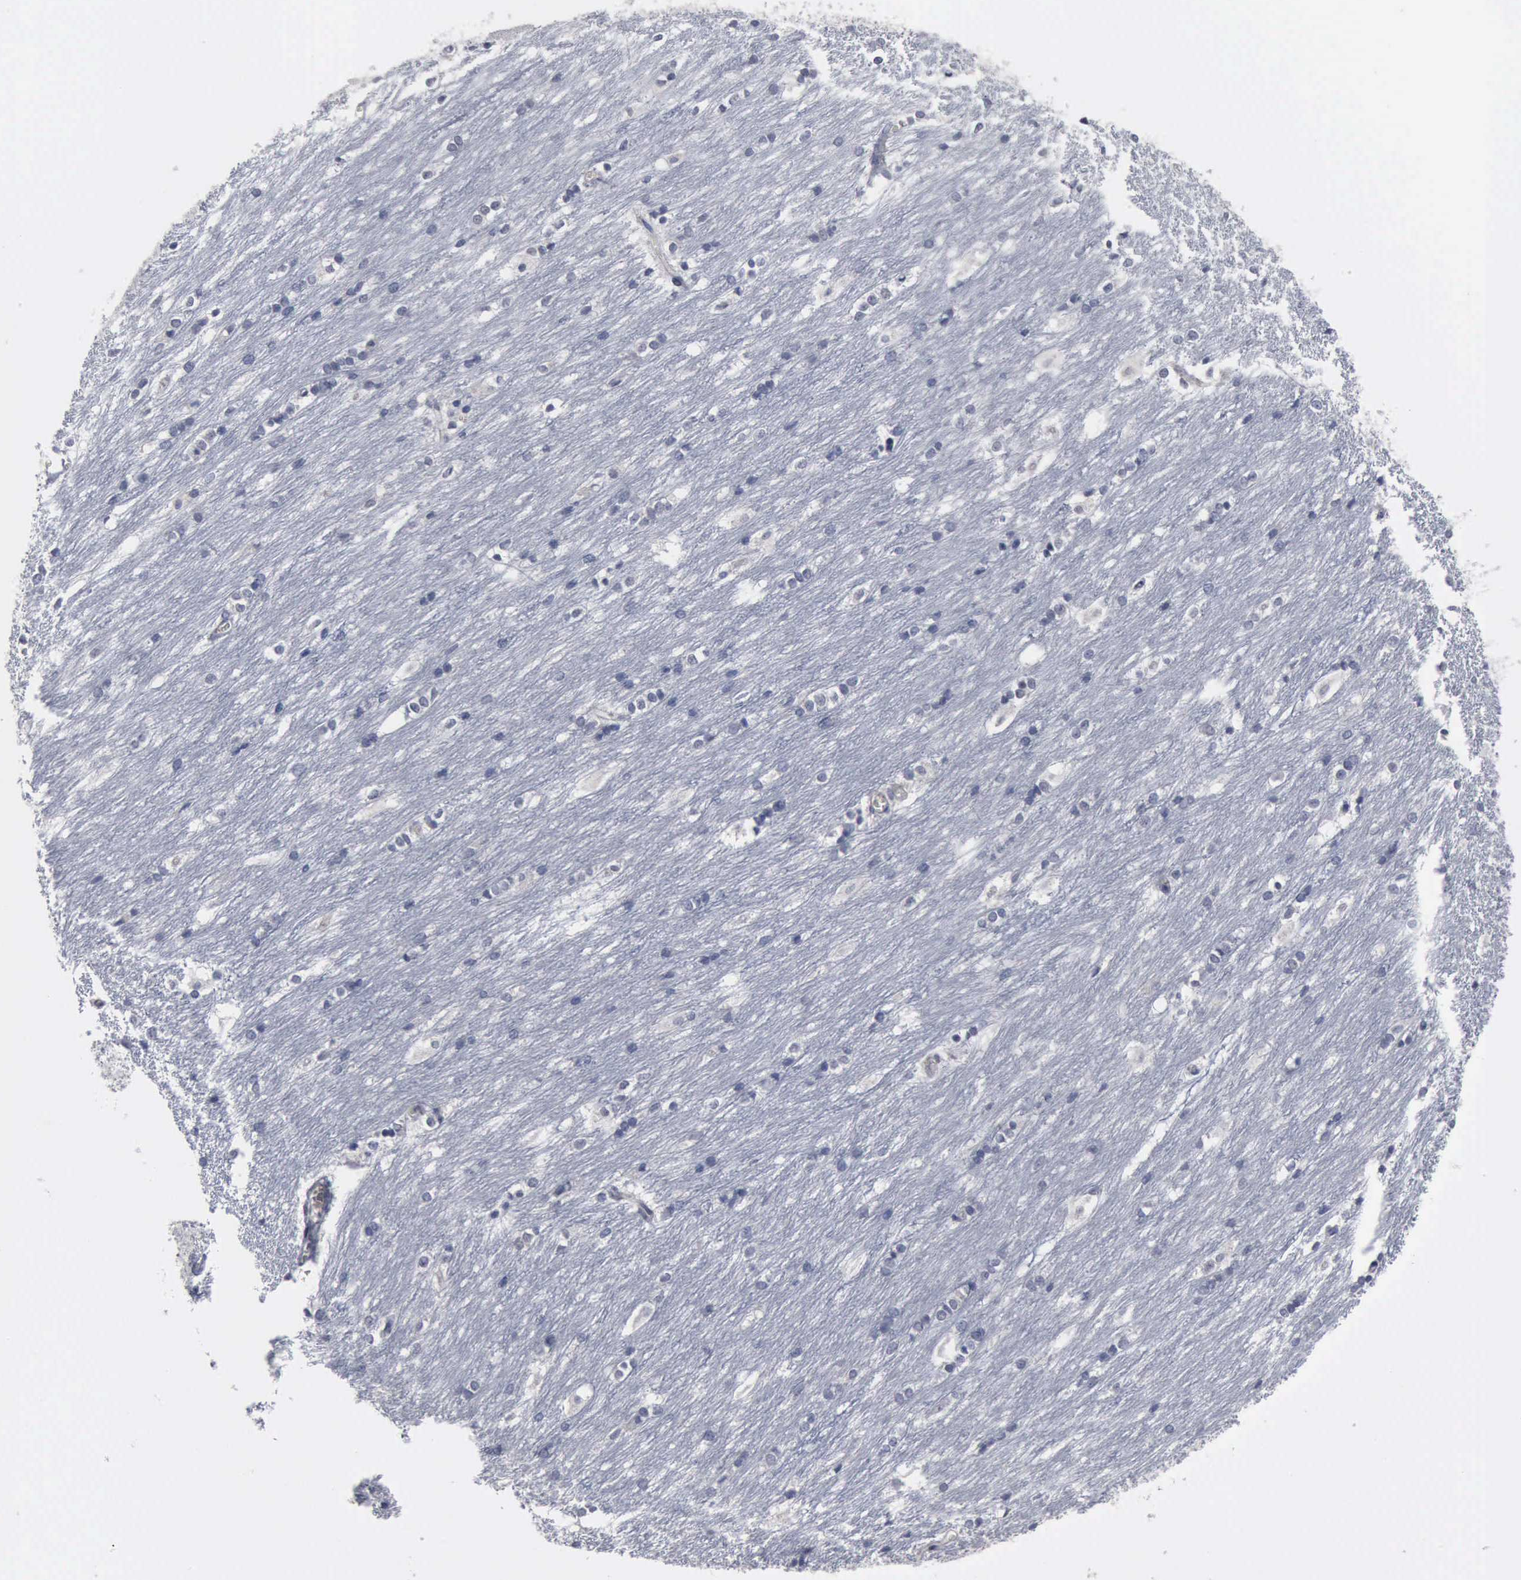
{"staining": {"intensity": "negative", "quantity": "none", "location": "none"}, "tissue": "caudate", "cell_type": "Glial cells", "image_type": "normal", "snomed": [{"axis": "morphology", "description": "Normal tissue, NOS"}, {"axis": "topography", "description": "Lateral ventricle wall"}], "caption": "There is no significant staining in glial cells of caudate.", "gene": "MYO18B", "patient": {"sex": "female", "age": 19}}